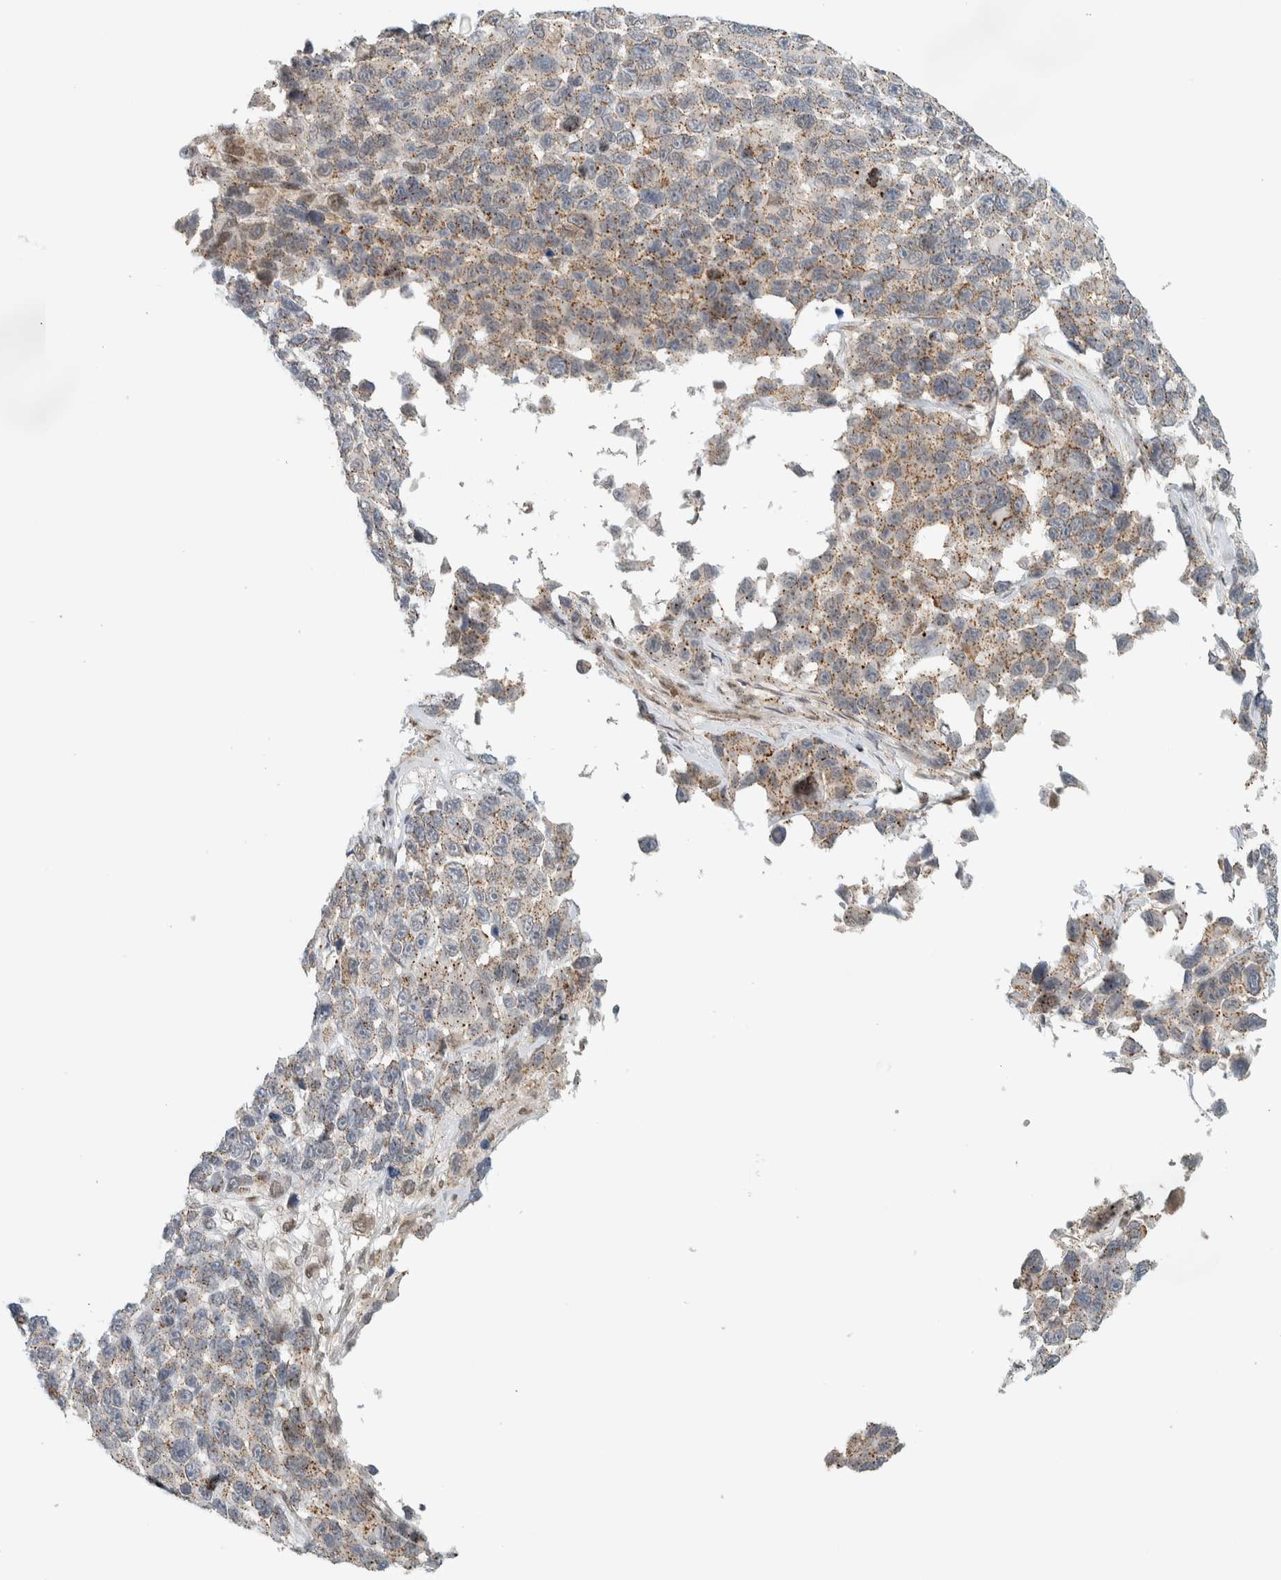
{"staining": {"intensity": "weak", "quantity": ">75%", "location": "cytoplasmic/membranous"}, "tissue": "melanoma", "cell_type": "Tumor cells", "image_type": "cancer", "snomed": [{"axis": "morphology", "description": "Malignant melanoma, NOS"}, {"axis": "topography", "description": "Skin"}], "caption": "Immunohistochemistry (DAB (3,3'-diaminobenzidine)) staining of human melanoma displays weak cytoplasmic/membranous protein positivity in approximately >75% of tumor cells.", "gene": "TFE3", "patient": {"sex": "male", "age": 53}}